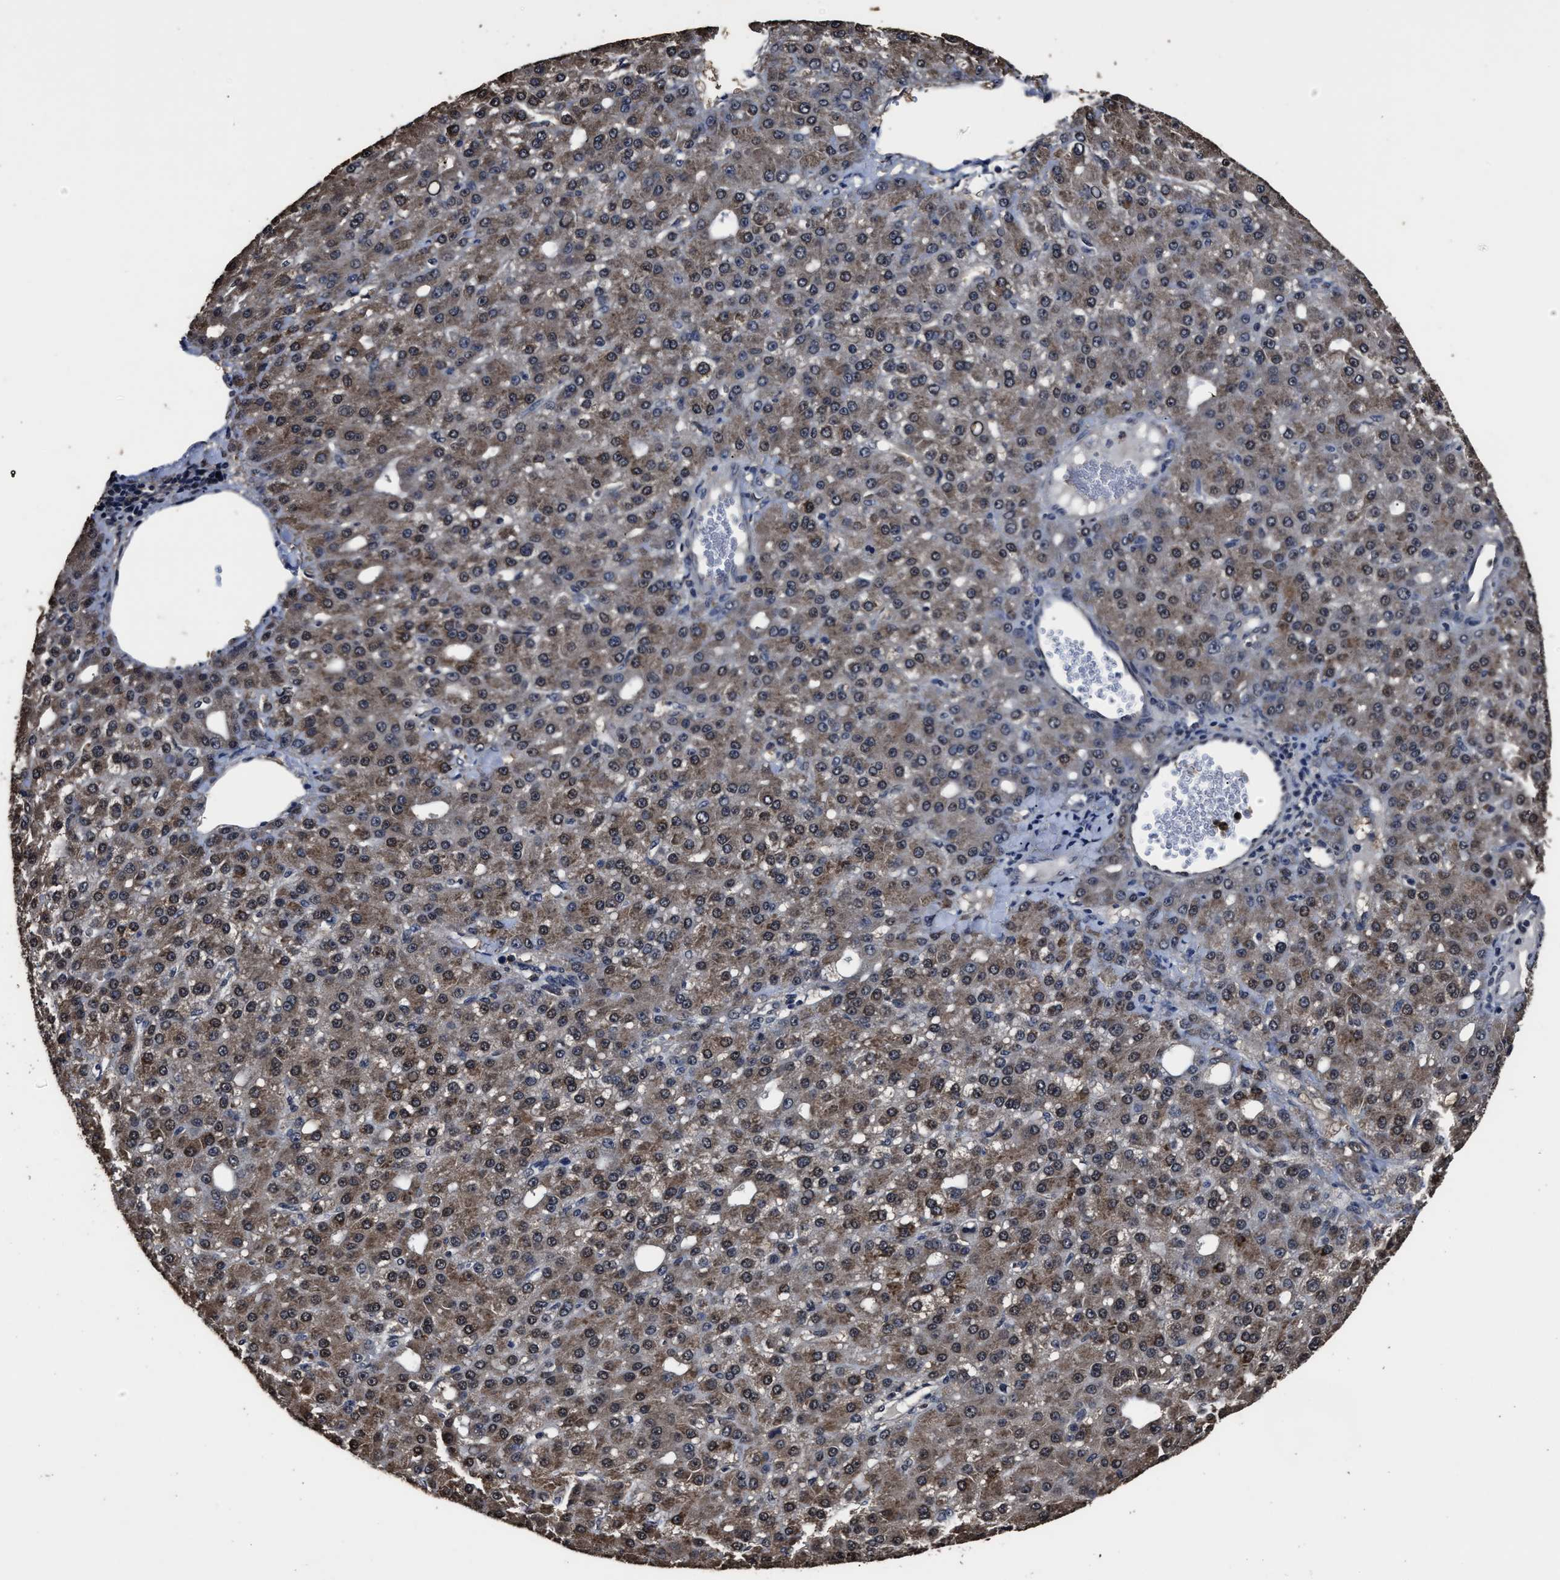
{"staining": {"intensity": "moderate", "quantity": ">75%", "location": "cytoplasmic/membranous,nuclear"}, "tissue": "liver cancer", "cell_type": "Tumor cells", "image_type": "cancer", "snomed": [{"axis": "morphology", "description": "Carcinoma, Hepatocellular, NOS"}, {"axis": "topography", "description": "Liver"}], "caption": "This image displays liver cancer stained with immunohistochemistry to label a protein in brown. The cytoplasmic/membranous and nuclear of tumor cells show moderate positivity for the protein. Nuclei are counter-stained blue.", "gene": "RSBN1L", "patient": {"sex": "male", "age": 67}}